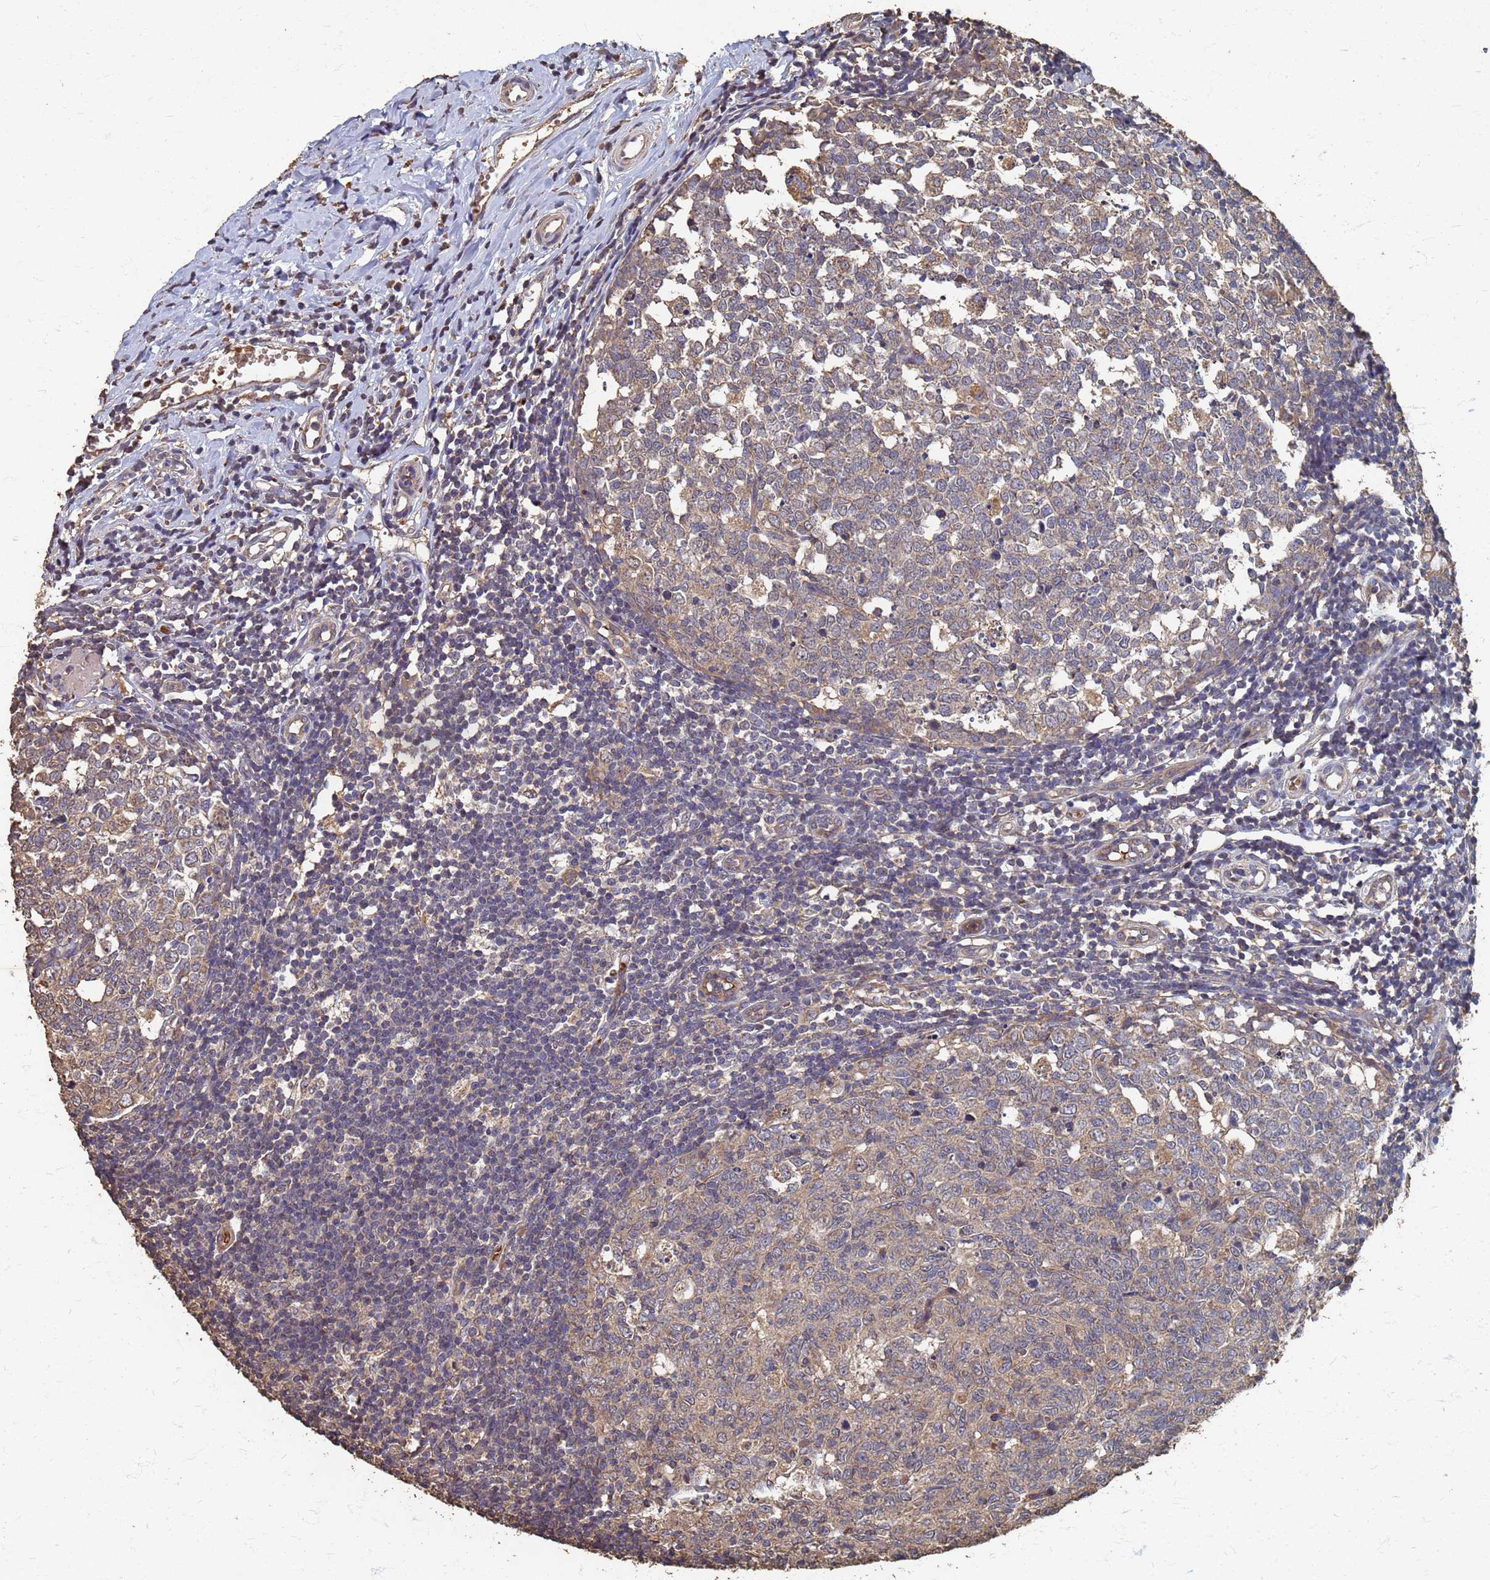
{"staining": {"intensity": "moderate", "quantity": ">75%", "location": "cytoplasmic/membranous"}, "tissue": "appendix", "cell_type": "Glandular cells", "image_type": "normal", "snomed": [{"axis": "morphology", "description": "Normal tissue, NOS"}, {"axis": "topography", "description": "Appendix"}], "caption": "IHC of unremarkable appendix shows medium levels of moderate cytoplasmic/membranous staining in about >75% of glandular cells. (Stains: DAB in brown, nuclei in blue, Microscopy: brightfield microscopy at high magnification).", "gene": "DPH5", "patient": {"sex": "male", "age": 14}}